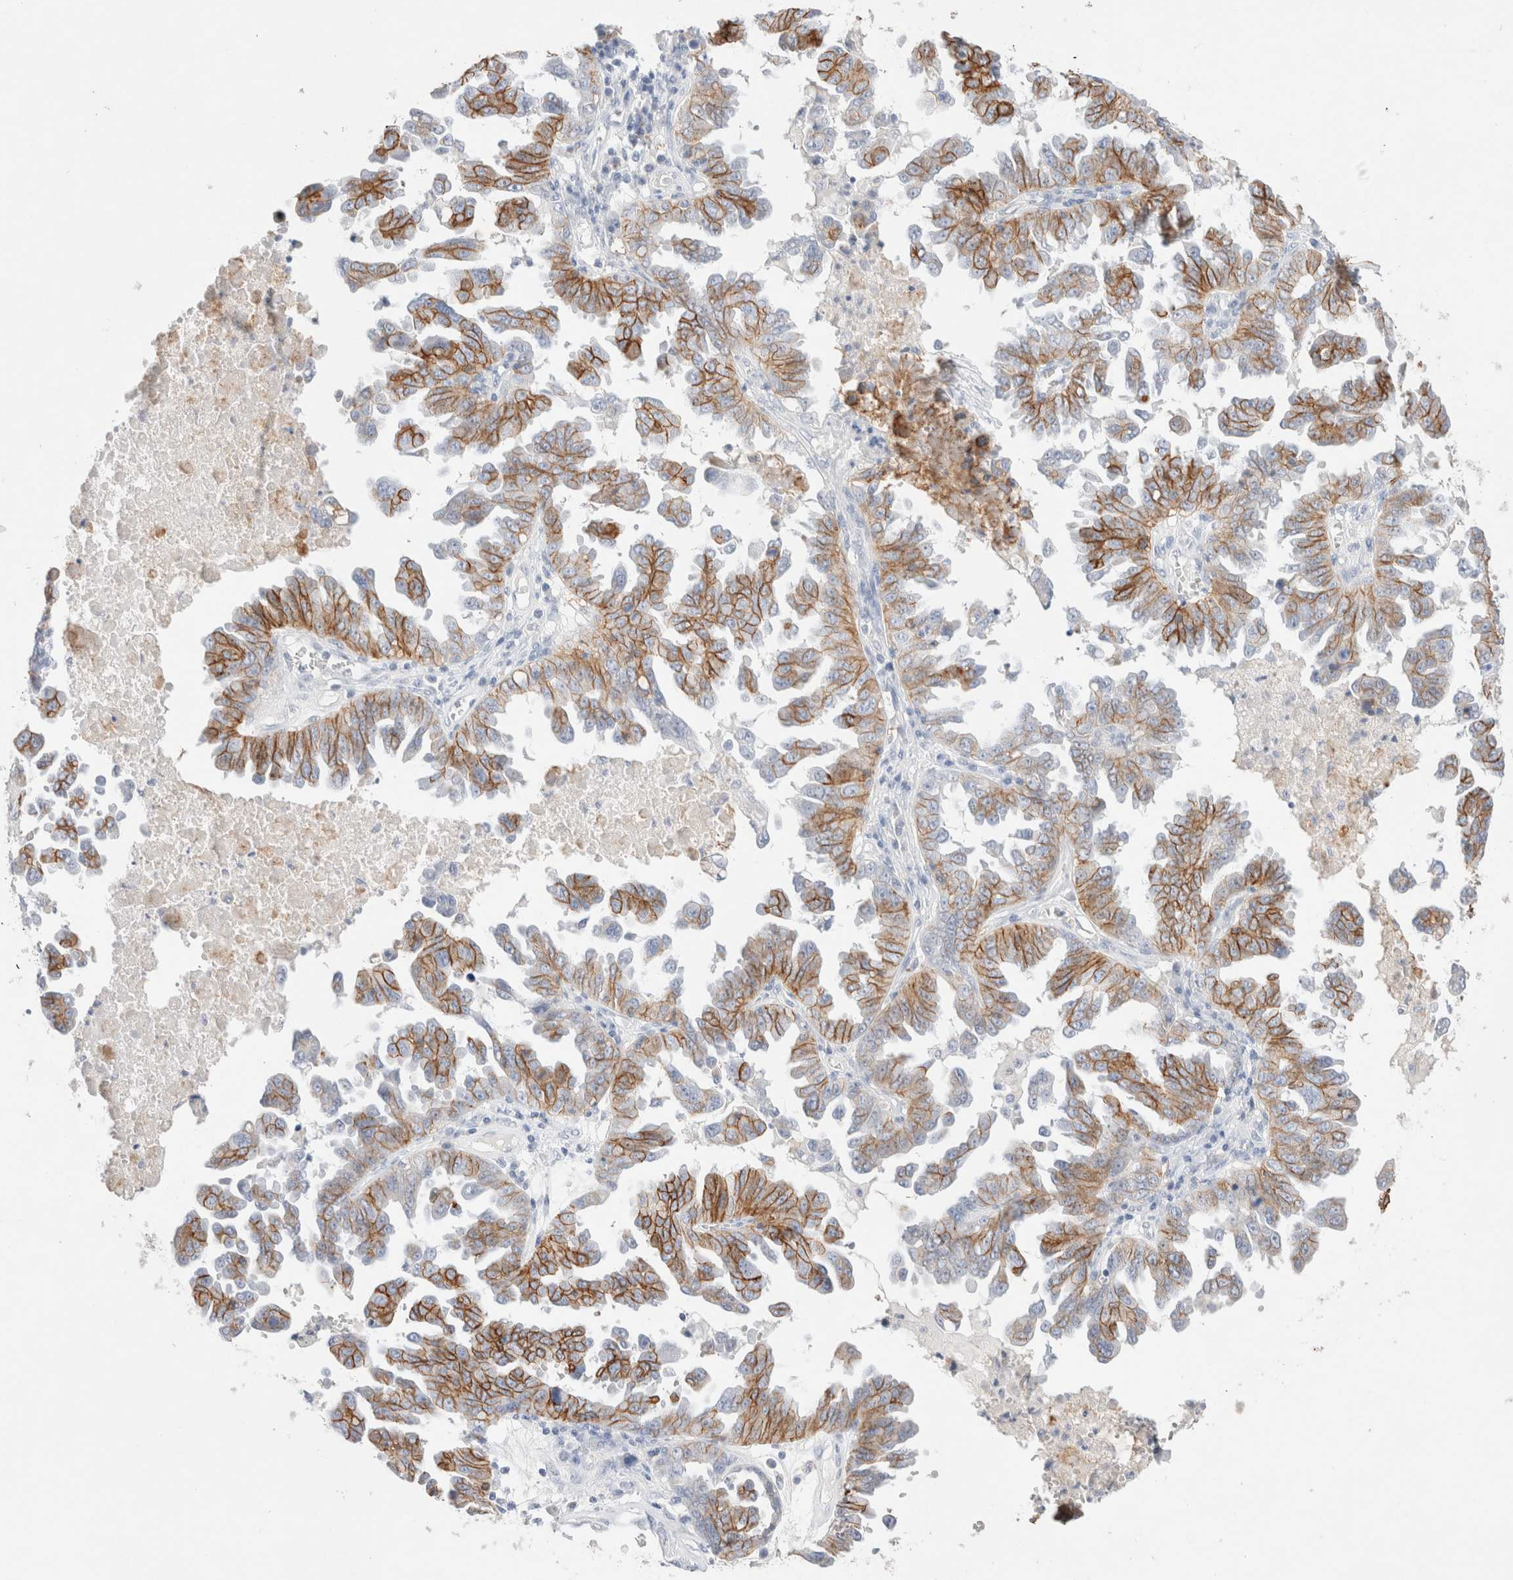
{"staining": {"intensity": "strong", "quantity": "25%-75%", "location": "cytoplasmic/membranous"}, "tissue": "ovarian cancer", "cell_type": "Tumor cells", "image_type": "cancer", "snomed": [{"axis": "morphology", "description": "Carcinoma, endometroid"}, {"axis": "topography", "description": "Ovary"}], "caption": "IHC histopathology image of neoplastic tissue: ovarian endometroid carcinoma stained using immunohistochemistry (IHC) displays high levels of strong protein expression localized specifically in the cytoplasmic/membranous of tumor cells, appearing as a cytoplasmic/membranous brown color.", "gene": "EPCAM", "patient": {"sex": "female", "age": 62}}